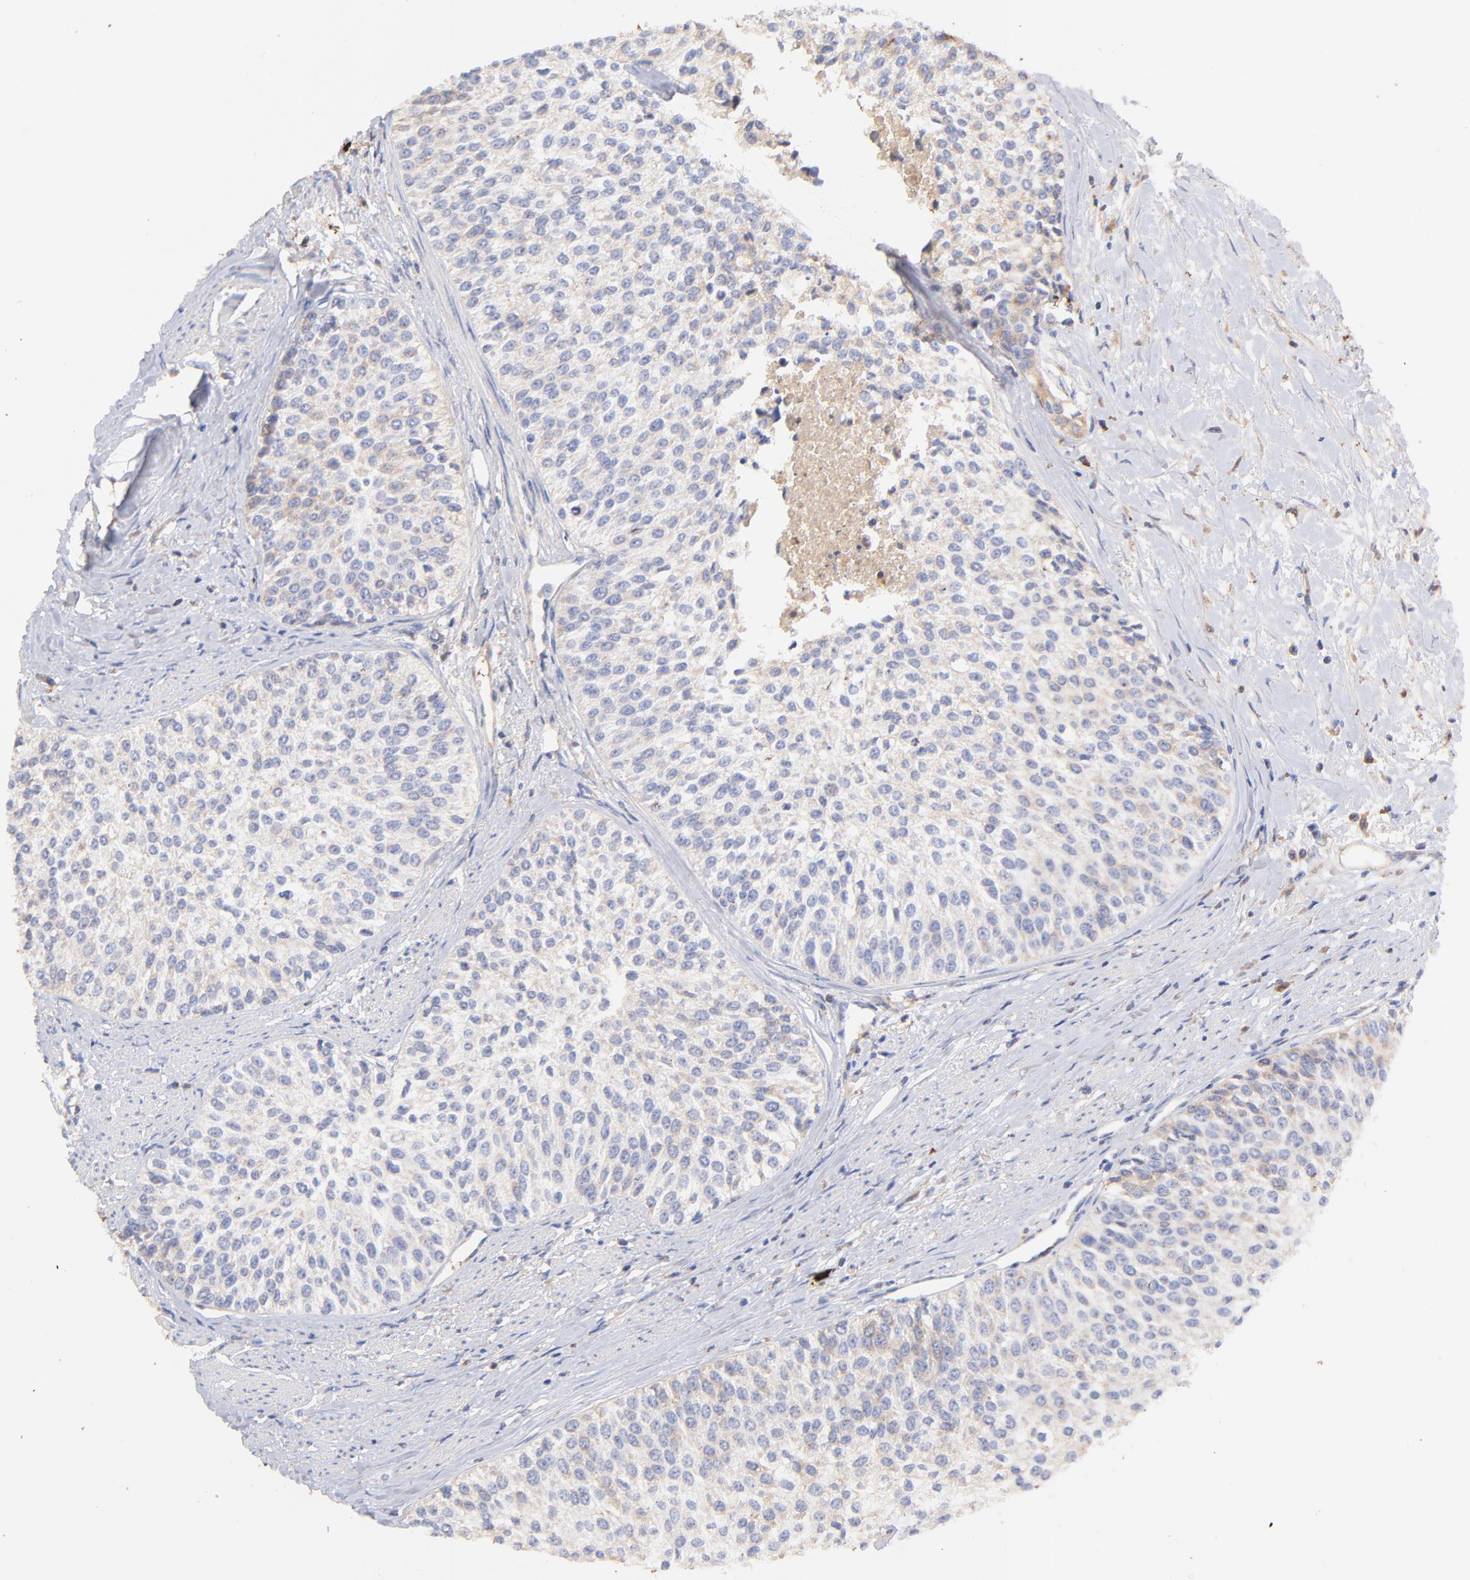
{"staining": {"intensity": "weak", "quantity": "25%-75%", "location": "cytoplasmic/membranous"}, "tissue": "urothelial cancer", "cell_type": "Tumor cells", "image_type": "cancer", "snomed": [{"axis": "morphology", "description": "Urothelial carcinoma, Low grade"}, {"axis": "topography", "description": "Urinary bladder"}], "caption": "Approximately 25%-75% of tumor cells in human urothelial carcinoma (low-grade) show weak cytoplasmic/membranous protein staining as visualized by brown immunohistochemical staining.", "gene": "IGLV7-43", "patient": {"sex": "female", "age": 73}}